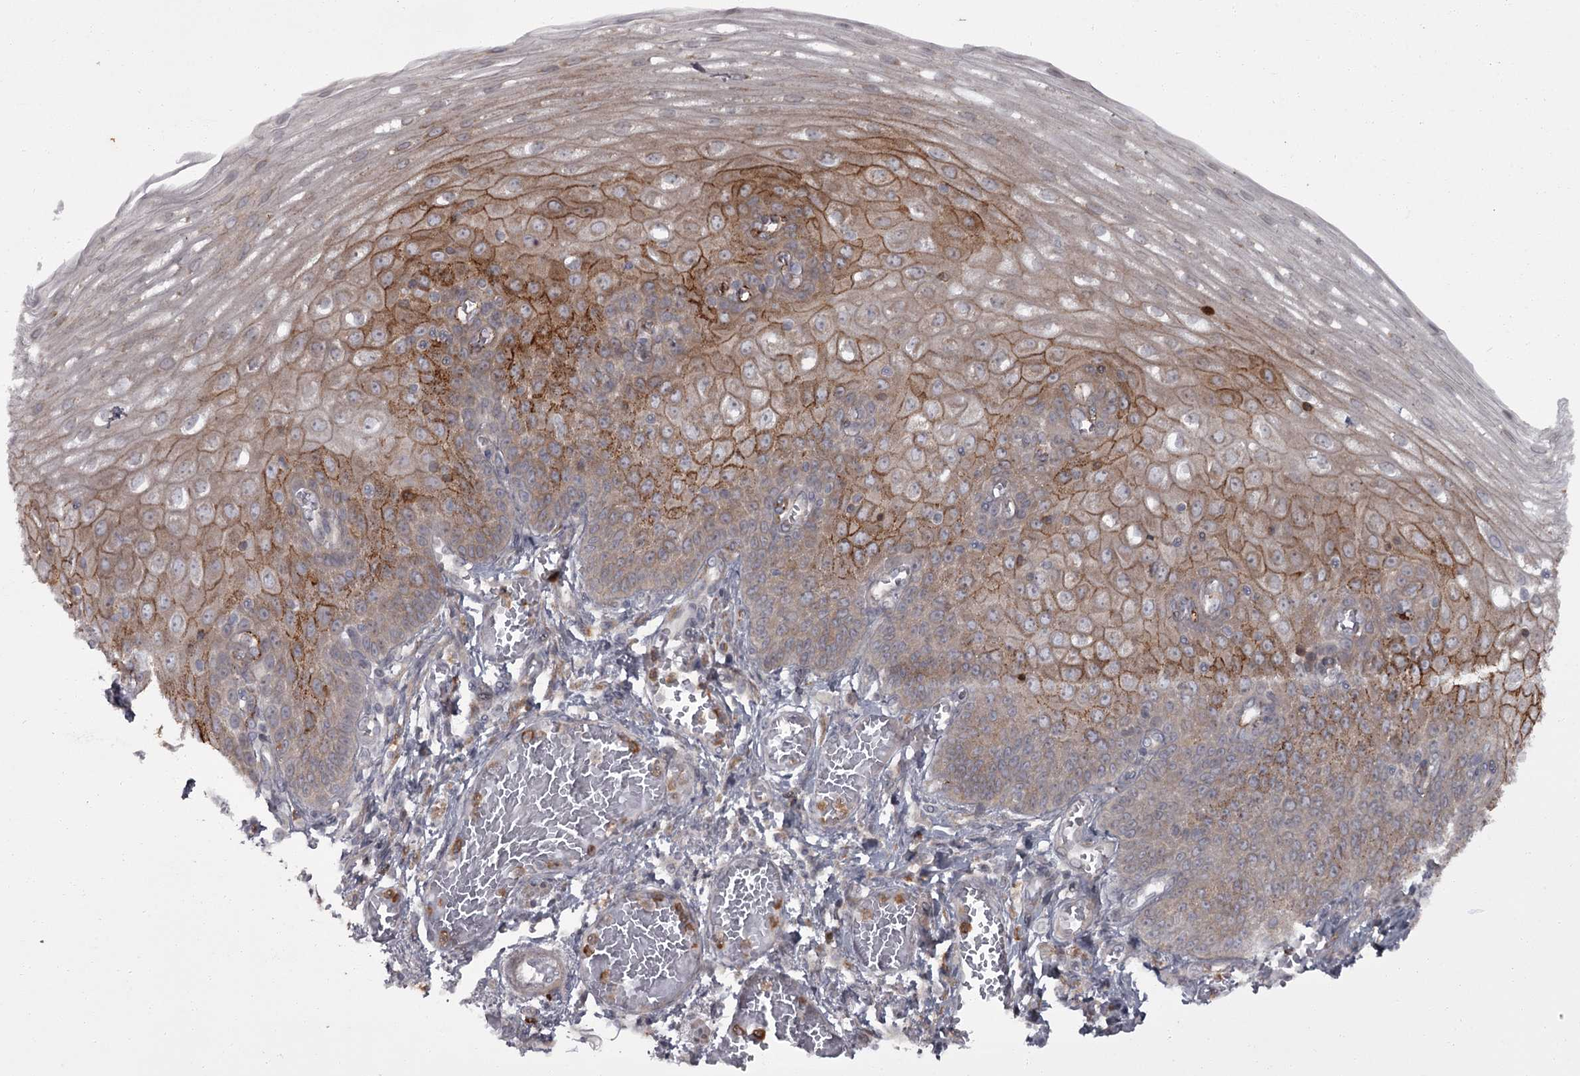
{"staining": {"intensity": "moderate", "quantity": "25%-75%", "location": "cytoplasmic/membranous"}, "tissue": "esophagus", "cell_type": "Squamous epithelial cells", "image_type": "normal", "snomed": [{"axis": "morphology", "description": "Normal tissue, NOS"}, {"axis": "topography", "description": "Esophagus"}], "caption": "Immunohistochemistry (DAB) staining of unremarkable human esophagus reveals moderate cytoplasmic/membranous protein staining in approximately 25%-75% of squamous epithelial cells.", "gene": "THAP9", "patient": {"sex": "male", "age": 81}}